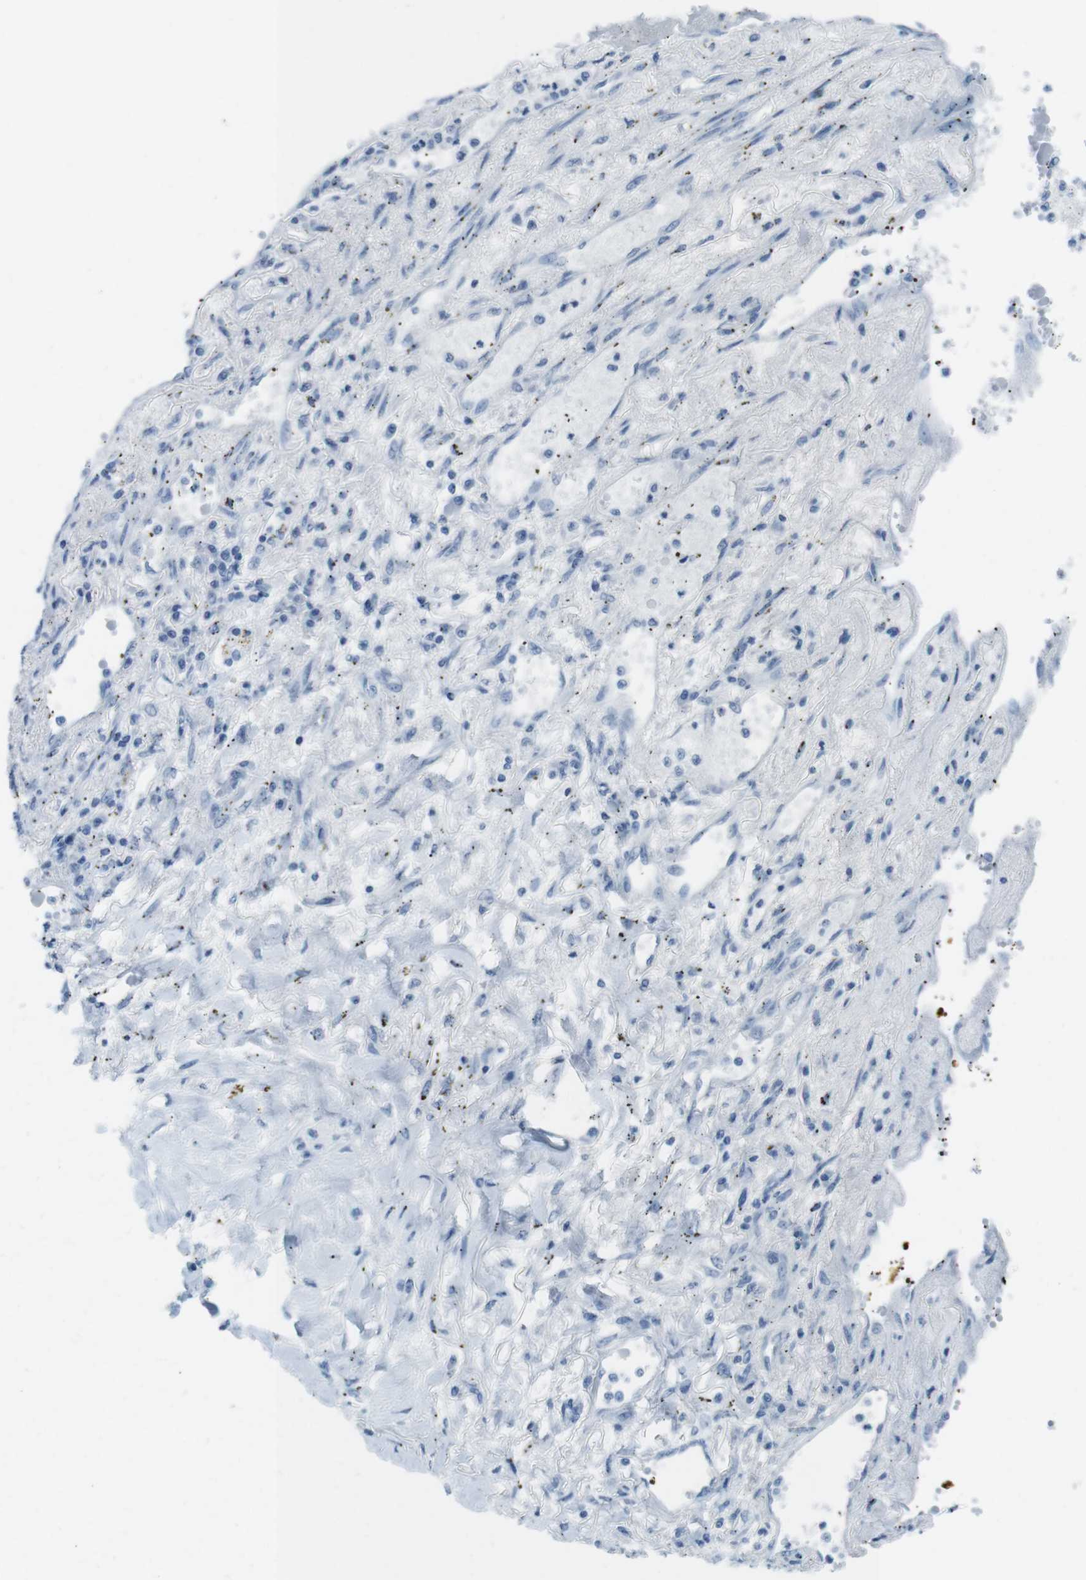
{"staining": {"intensity": "negative", "quantity": "none", "location": "none"}, "tissue": "lung cancer", "cell_type": "Tumor cells", "image_type": "cancer", "snomed": [{"axis": "morphology", "description": "Adenocarcinoma, NOS"}, {"axis": "topography", "description": "Lung"}], "caption": "DAB (3,3'-diaminobenzidine) immunohistochemical staining of lung adenocarcinoma reveals no significant positivity in tumor cells.", "gene": "TMEM207", "patient": {"sex": "male", "age": 49}}